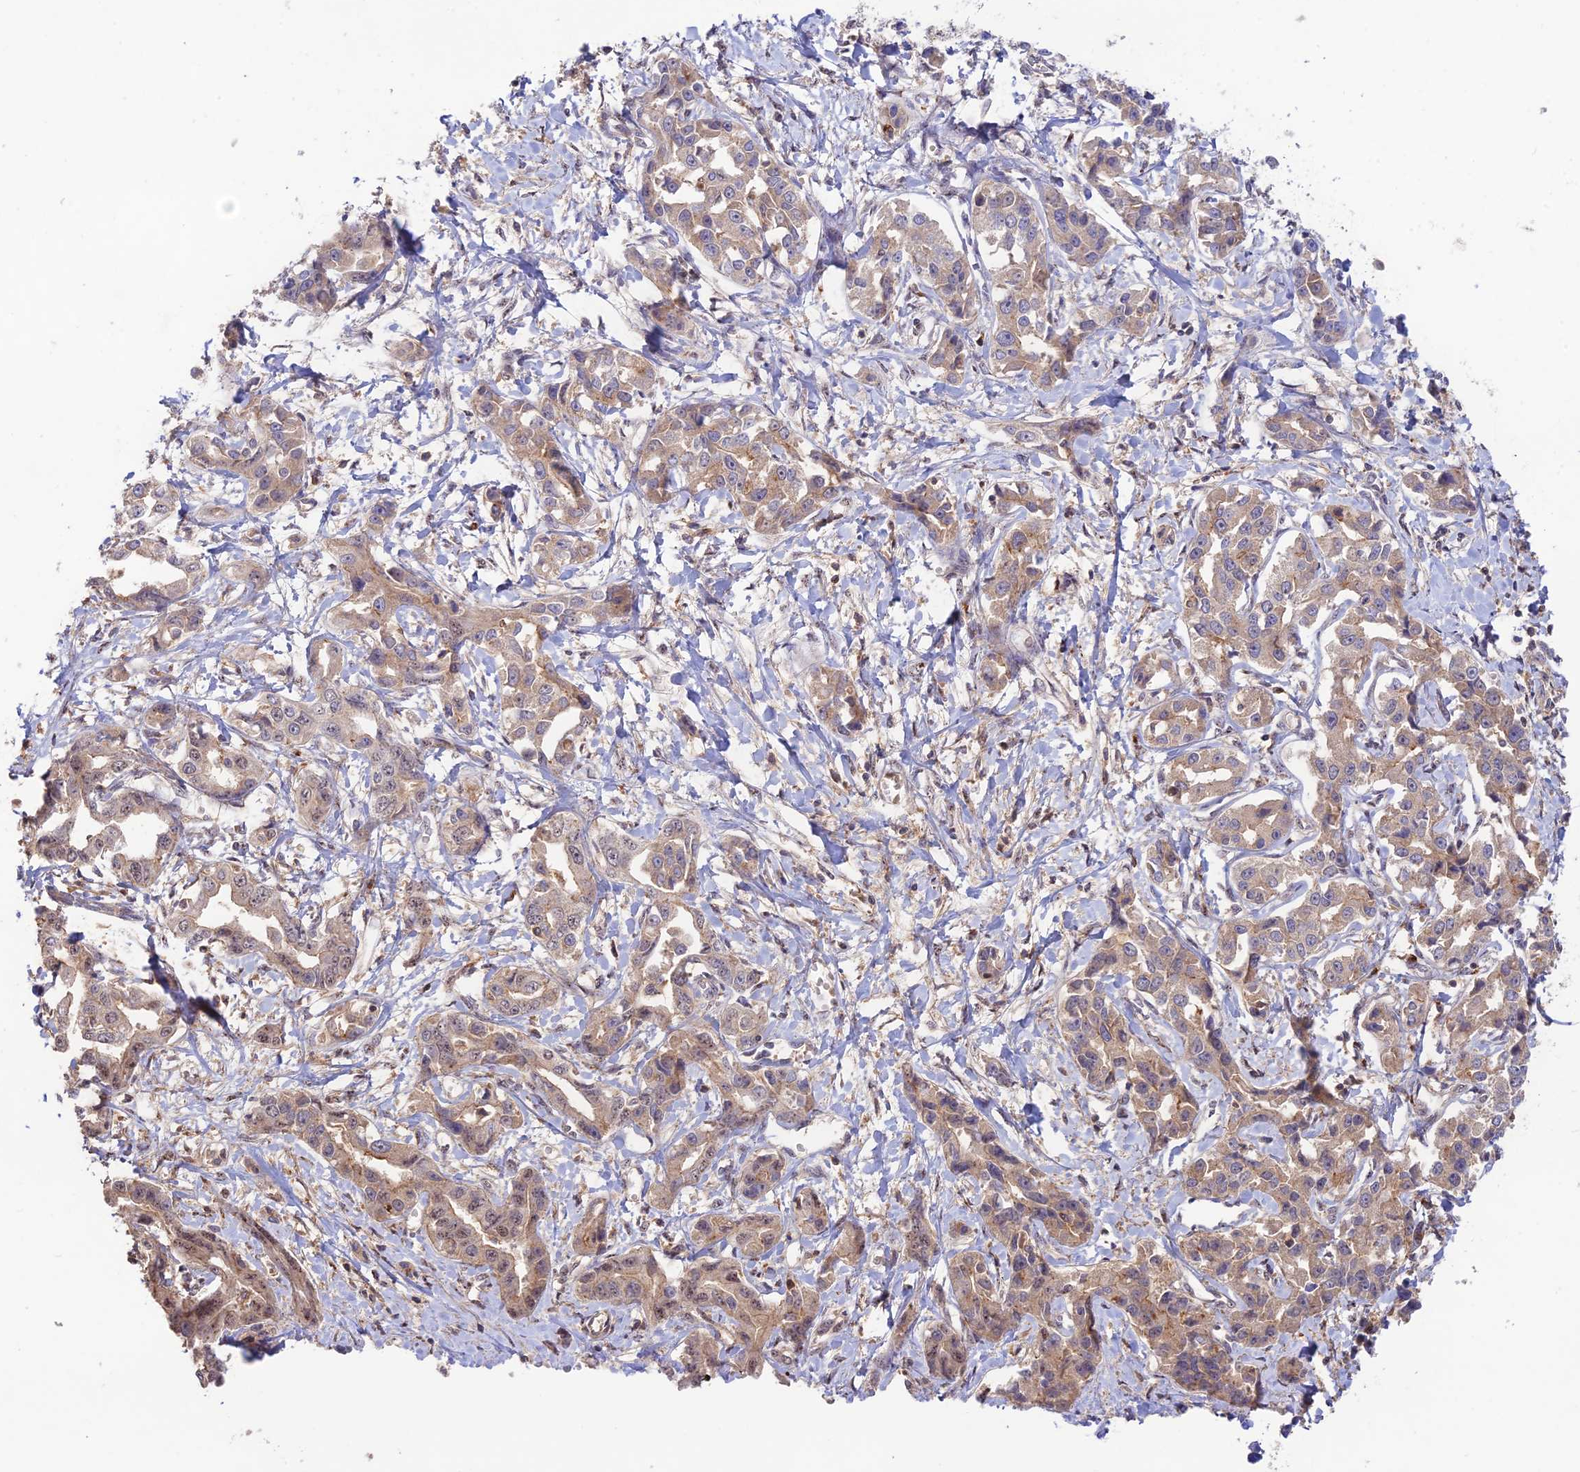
{"staining": {"intensity": "weak", "quantity": ">75%", "location": "cytoplasmic/membranous"}, "tissue": "liver cancer", "cell_type": "Tumor cells", "image_type": "cancer", "snomed": [{"axis": "morphology", "description": "Cholangiocarcinoma"}, {"axis": "topography", "description": "Liver"}], "caption": "Immunohistochemistry of human liver cholangiocarcinoma exhibits low levels of weak cytoplasmic/membranous staining in approximately >75% of tumor cells.", "gene": "CLCF1", "patient": {"sex": "male", "age": 59}}